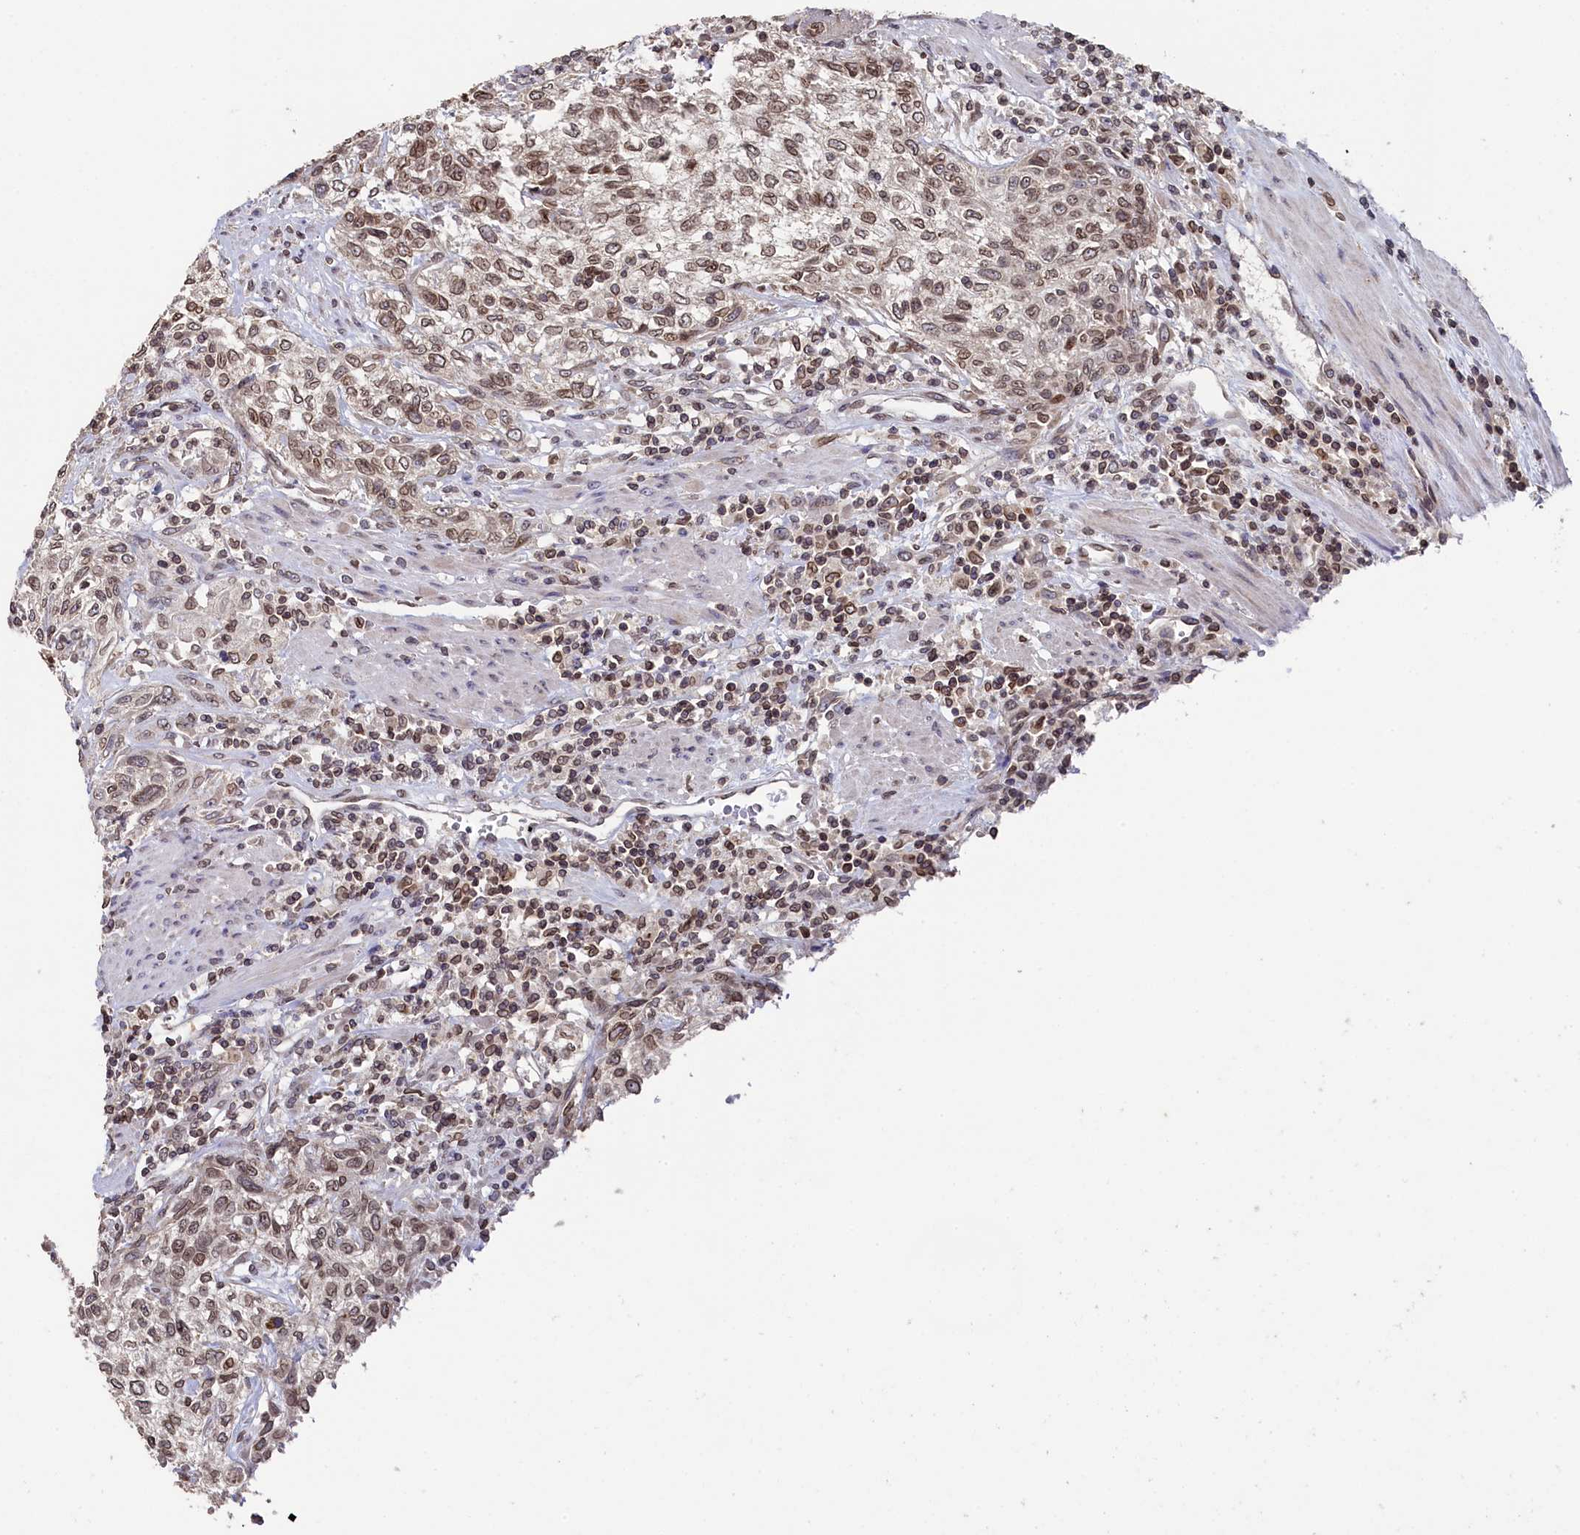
{"staining": {"intensity": "weak", "quantity": ">75%", "location": "cytoplasmic/membranous,nuclear"}, "tissue": "urothelial cancer", "cell_type": "Tumor cells", "image_type": "cancer", "snomed": [{"axis": "morphology", "description": "Normal tissue, NOS"}, {"axis": "morphology", "description": "Urothelial carcinoma, NOS"}, {"axis": "topography", "description": "Urinary bladder"}, {"axis": "topography", "description": "Peripheral nerve tissue"}], "caption": "Protein analysis of transitional cell carcinoma tissue exhibits weak cytoplasmic/membranous and nuclear expression in about >75% of tumor cells. The staining was performed using DAB (3,3'-diaminobenzidine) to visualize the protein expression in brown, while the nuclei were stained in blue with hematoxylin (Magnification: 20x).", "gene": "ANKEF1", "patient": {"sex": "male", "age": 35}}